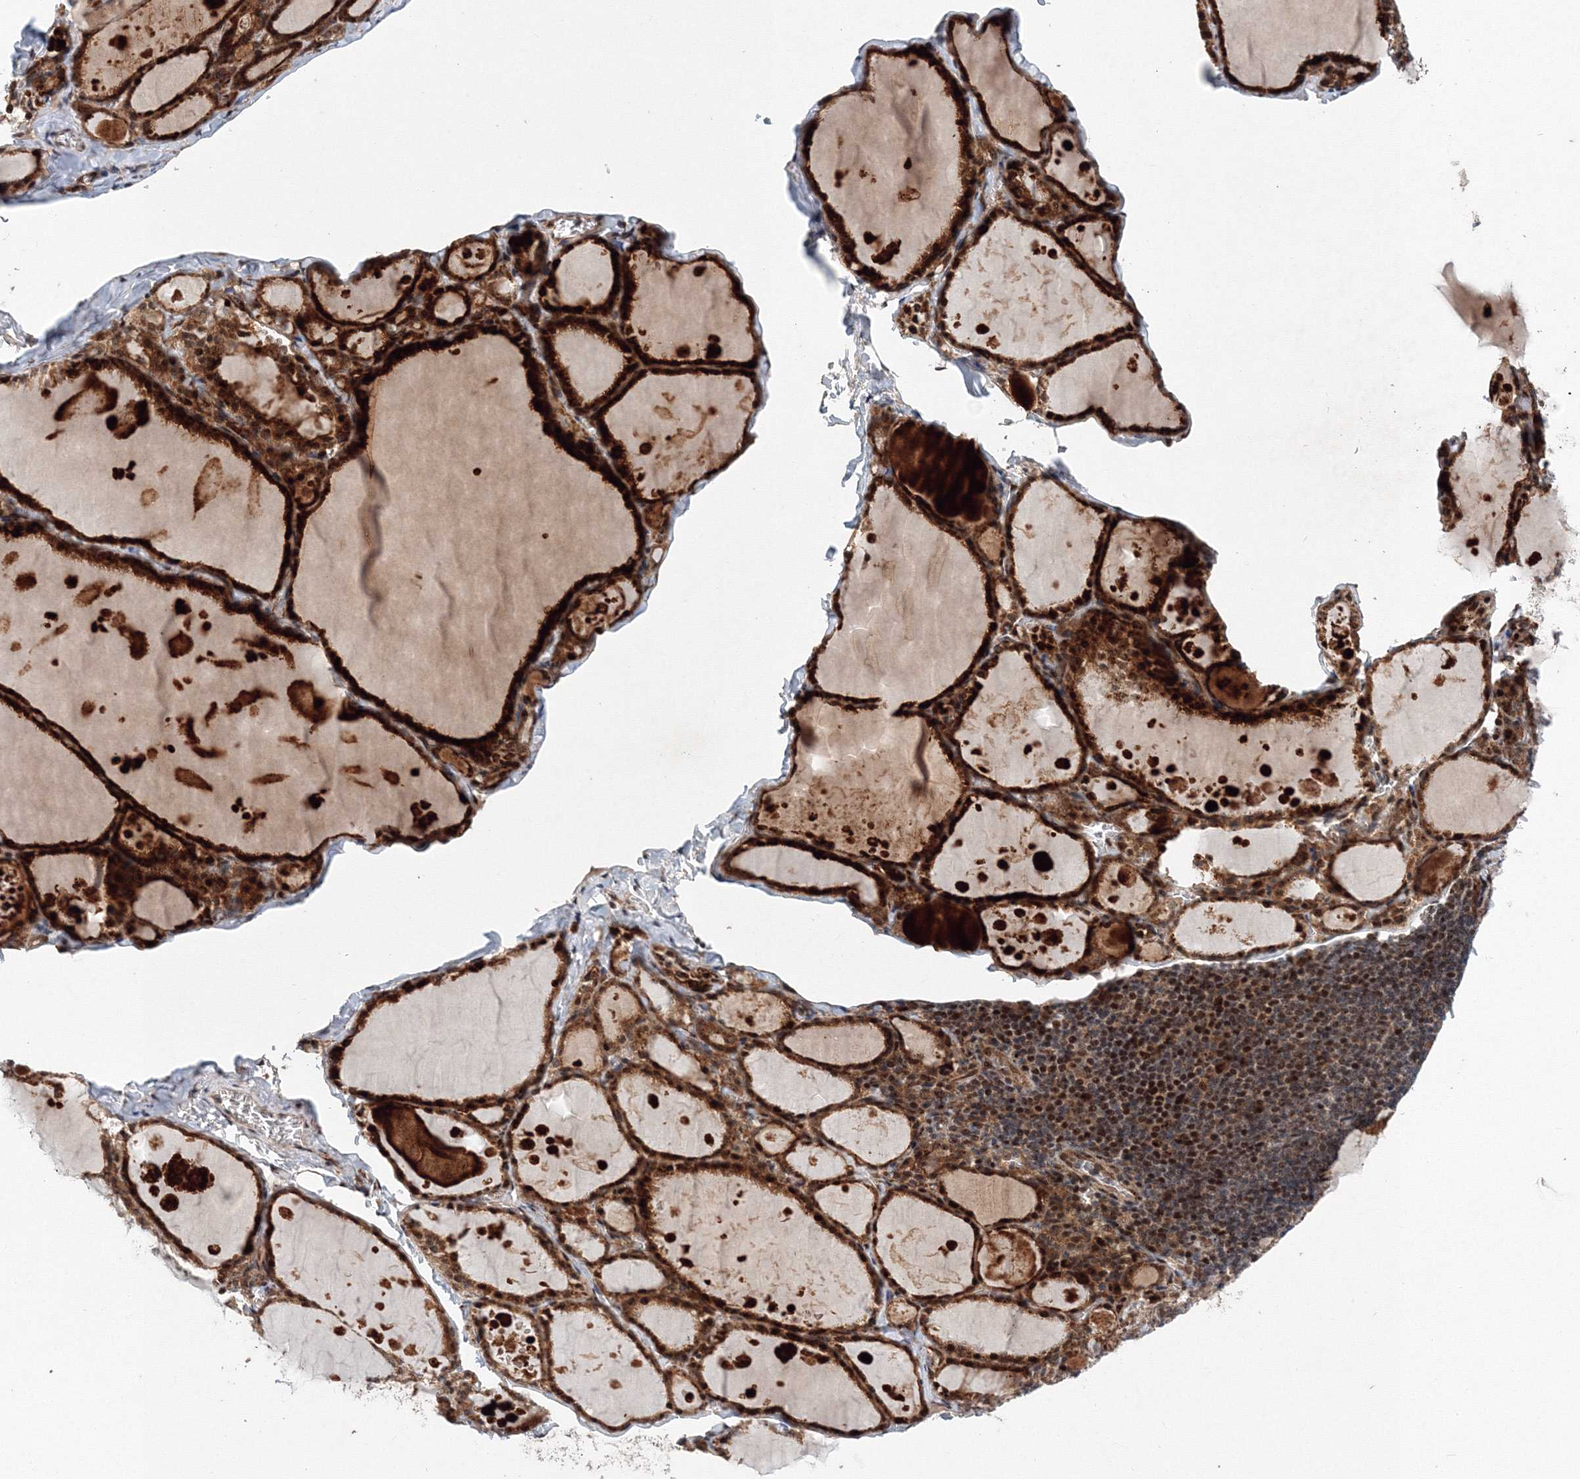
{"staining": {"intensity": "strong", "quantity": ">75%", "location": "cytoplasmic/membranous,nuclear"}, "tissue": "thyroid gland", "cell_type": "Glandular cells", "image_type": "normal", "snomed": [{"axis": "morphology", "description": "Normal tissue, NOS"}, {"axis": "topography", "description": "Thyroid gland"}], "caption": "IHC of benign thyroid gland exhibits high levels of strong cytoplasmic/membranous,nuclear positivity in about >75% of glandular cells. (DAB IHC with brightfield microscopy, high magnification).", "gene": "ANKAR", "patient": {"sex": "male", "age": 56}}